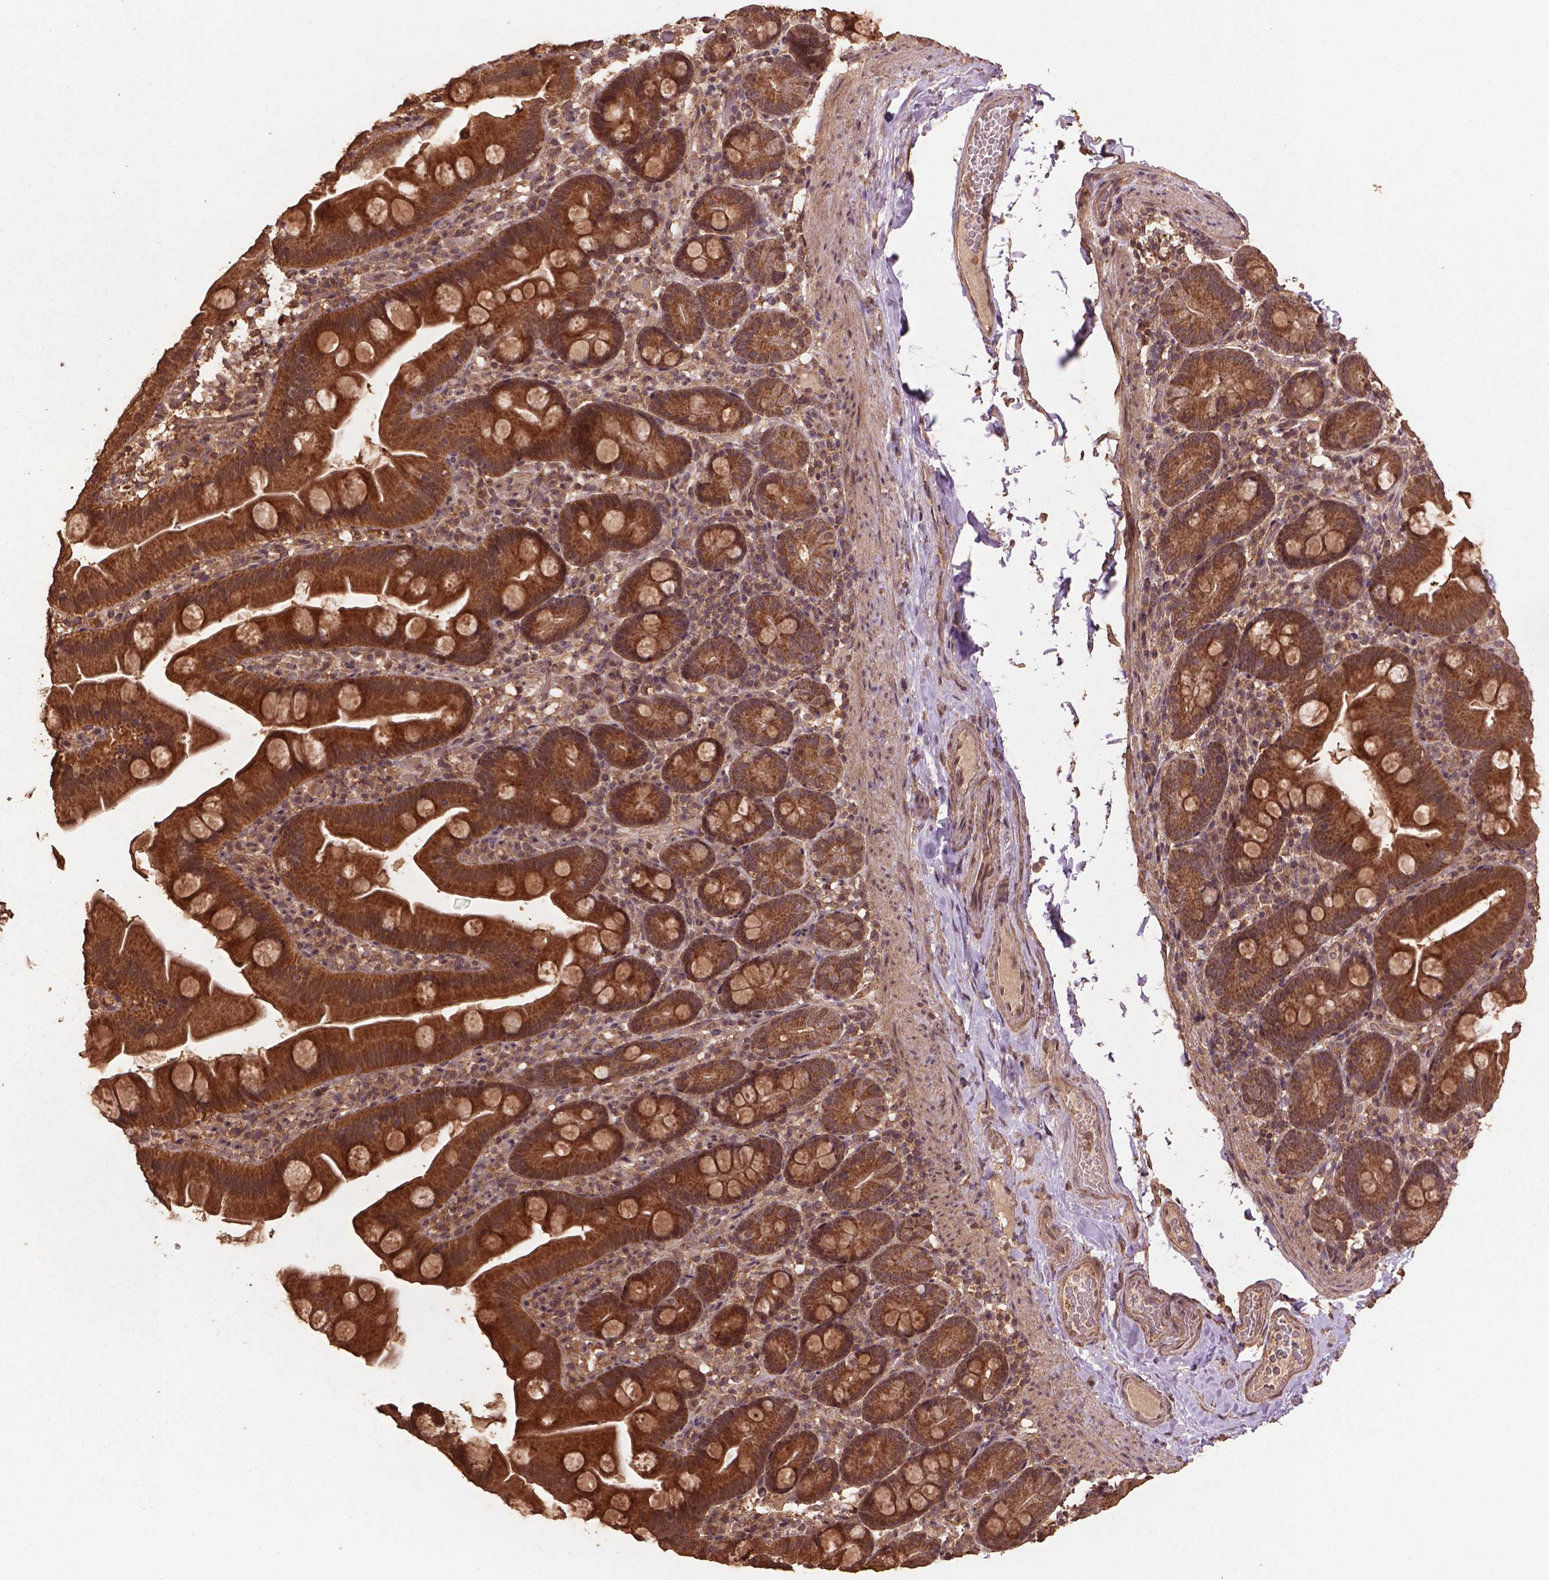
{"staining": {"intensity": "moderate", "quantity": ">75%", "location": "cytoplasmic/membranous"}, "tissue": "small intestine", "cell_type": "Glandular cells", "image_type": "normal", "snomed": [{"axis": "morphology", "description": "Normal tissue, NOS"}, {"axis": "topography", "description": "Small intestine"}], "caption": "Protein positivity by IHC reveals moderate cytoplasmic/membranous staining in approximately >75% of glandular cells in benign small intestine. (Stains: DAB in brown, nuclei in blue, Microscopy: brightfield microscopy at high magnification).", "gene": "BABAM1", "patient": {"sex": "female", "age": 68}}